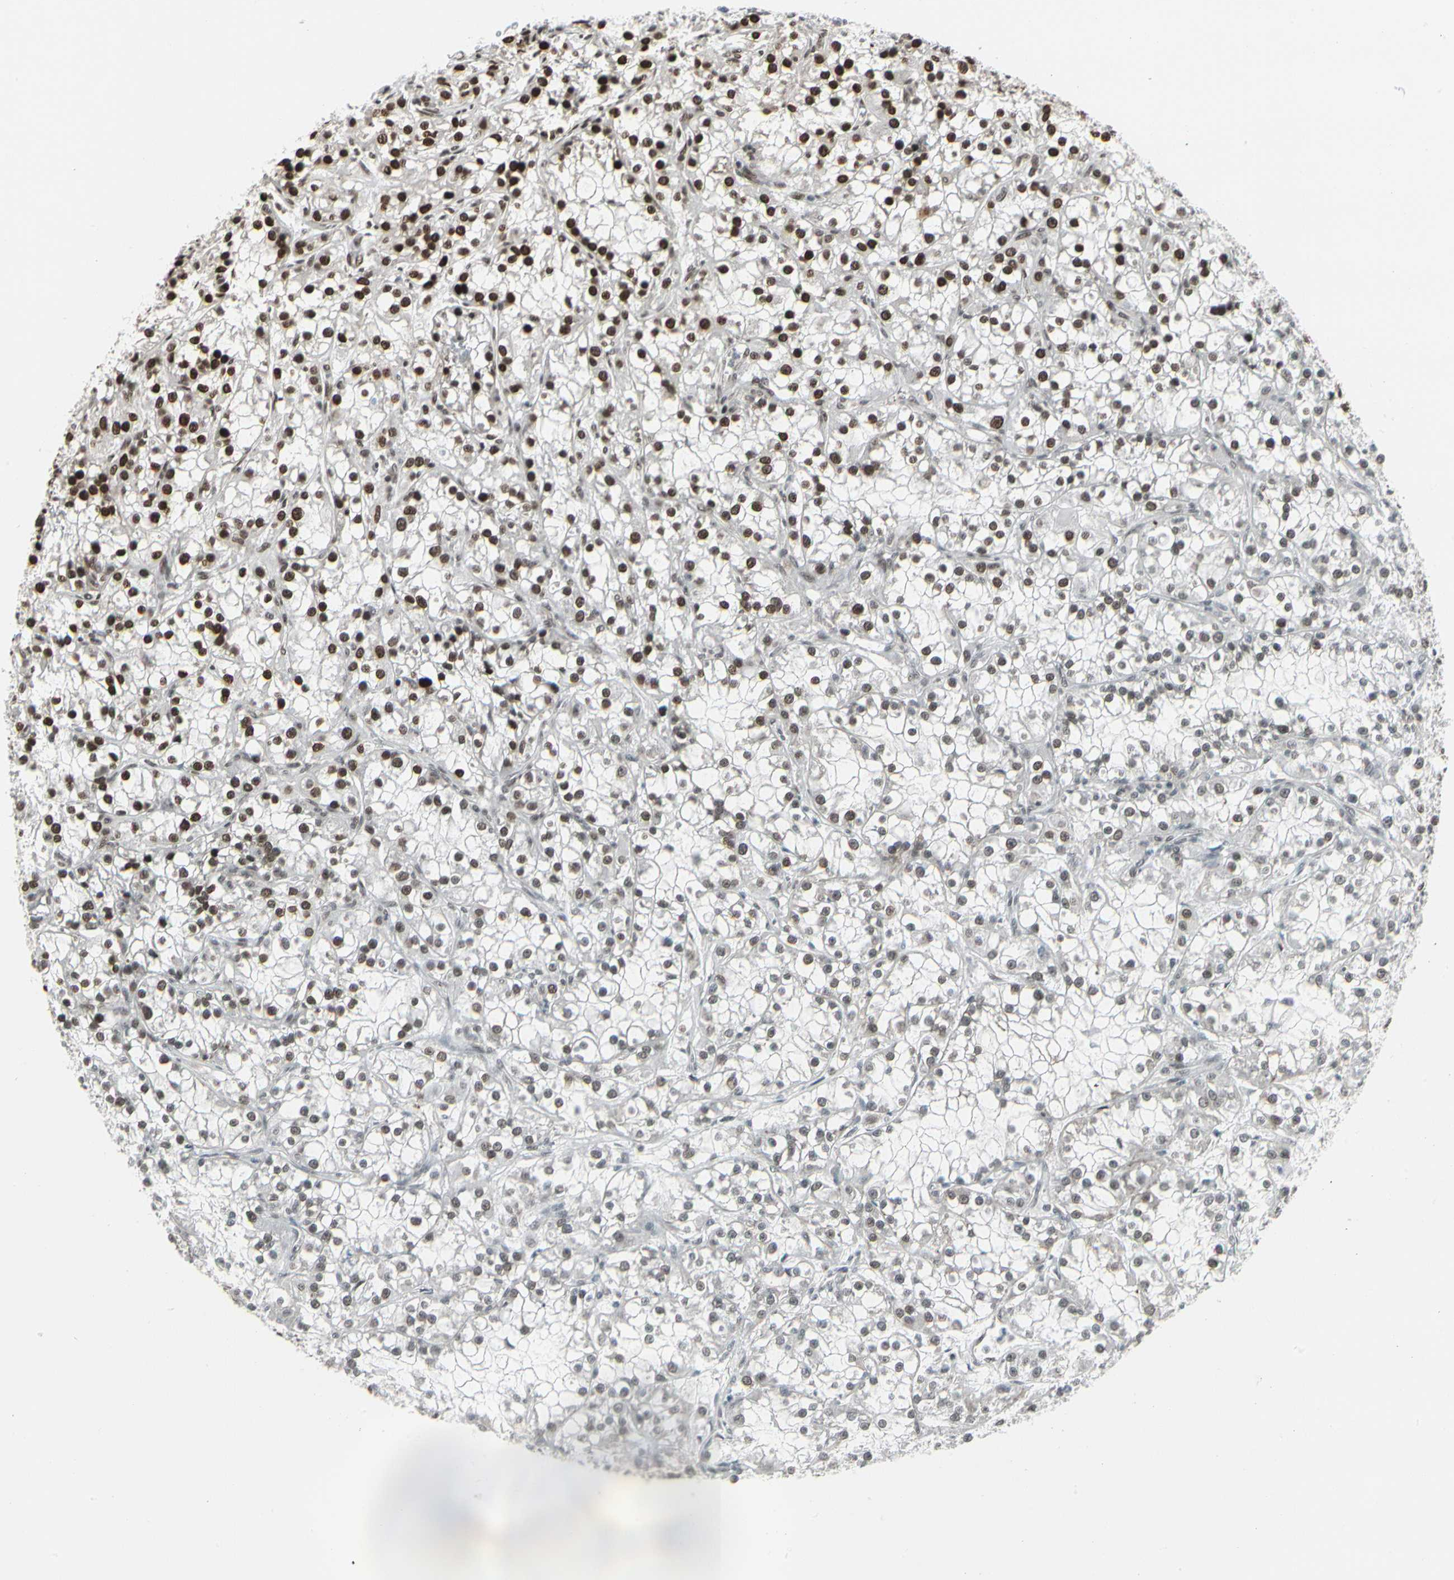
{"staining": {"intensity": "strong", "quantity": ">75%", "location": "nuclear"}, "tissue": "renal cancer", "cell_type": "Tumor cells", "image_type": "cancer", "snomed": [{"axis": "morphology", "description": "Adenocarcinoma, NOS"}, {"axis": "topography", "description": "Kidney"}], "caption": "Immunohistochemical staining of adenocarcinoma (renal) reveals high levels of strong nuclear staining in approximately >75% of tumor cells. (DAB (3,3'-diaminobenzidine) IHC, brown staining for protein, blue staining for nuclei).", "gene": "HMG20A", "patient": {"sex": "female", "age": 52}}